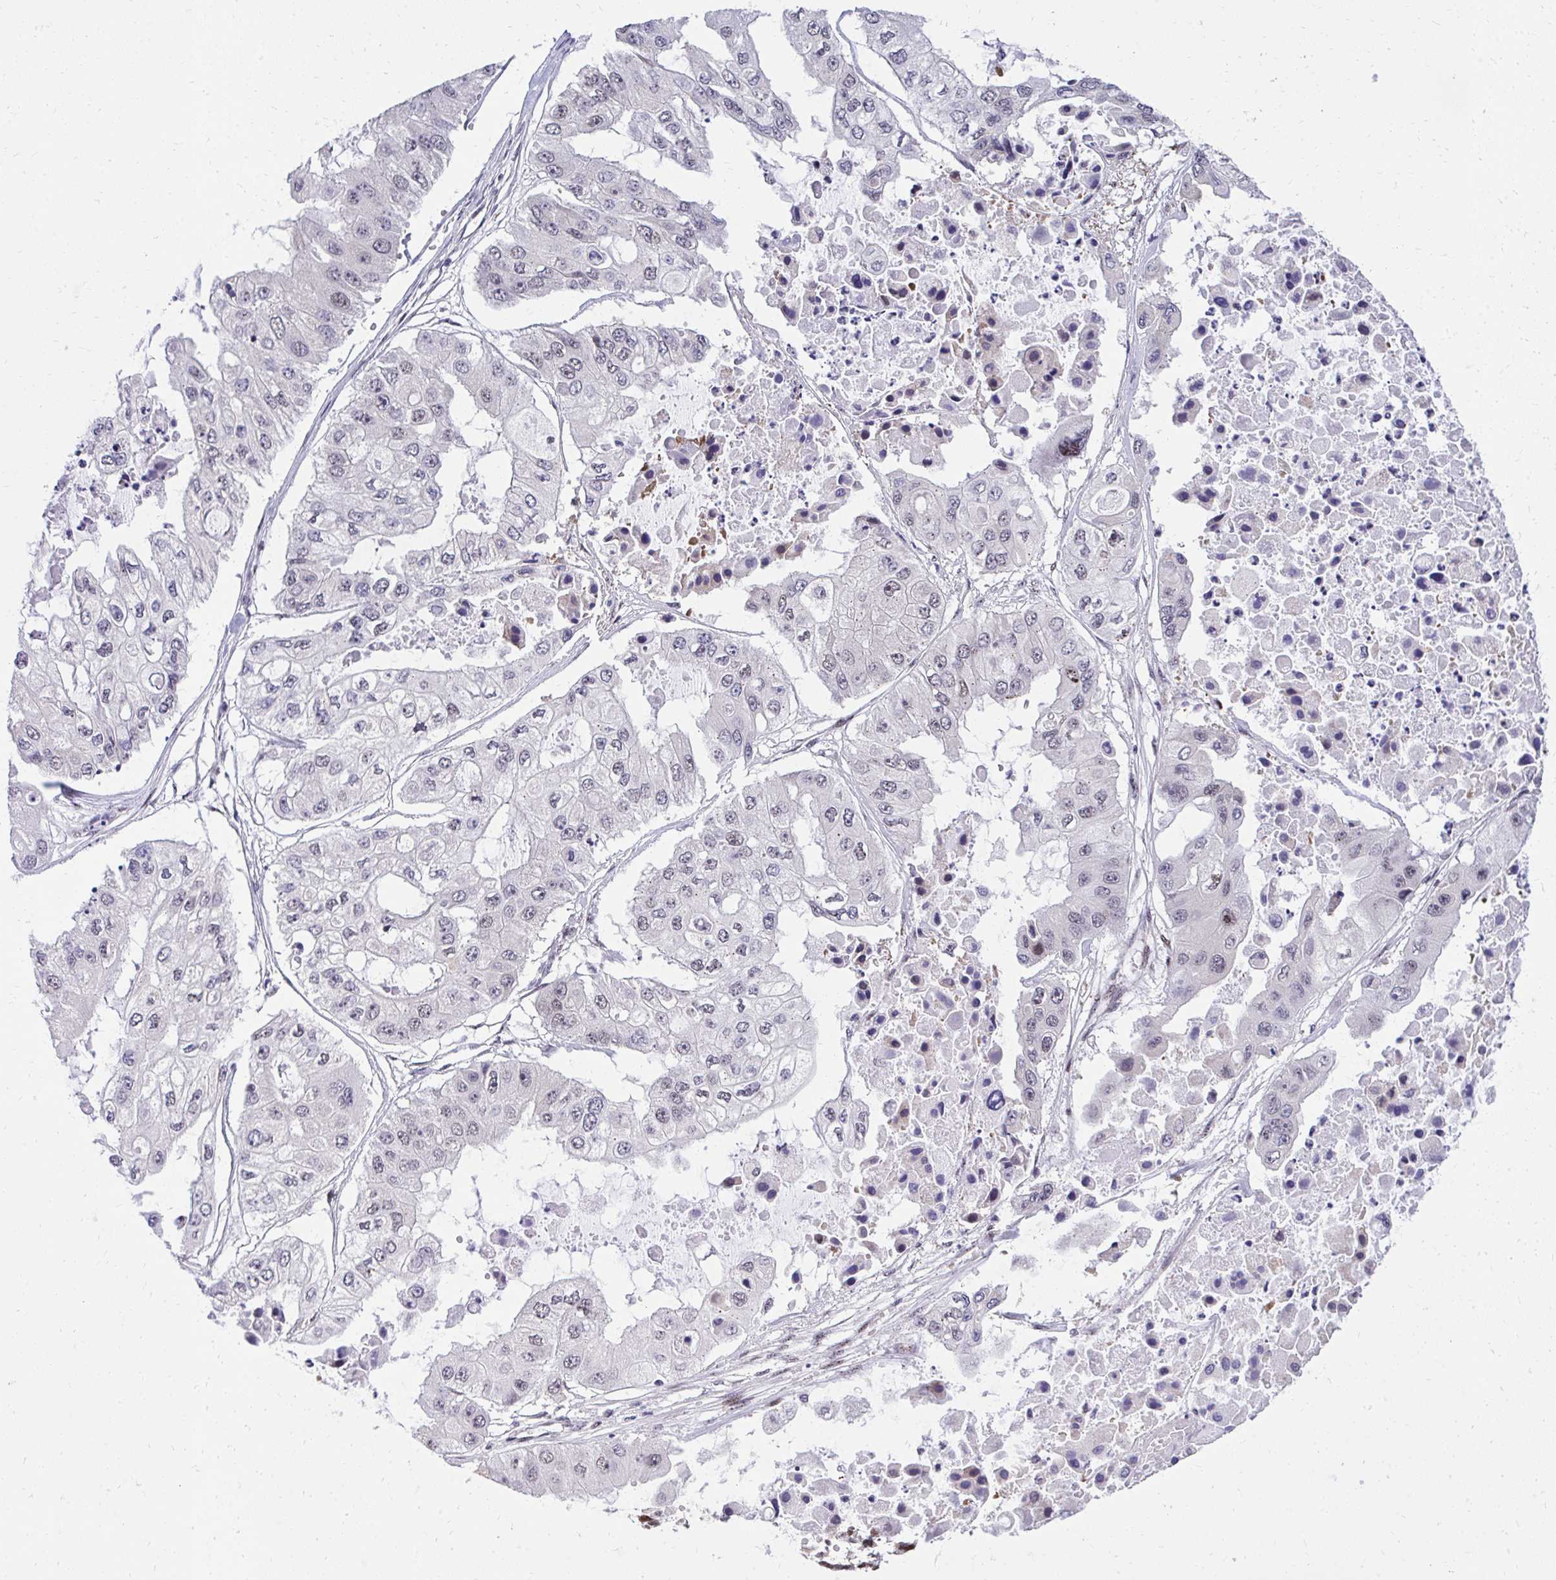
{"staining": {"intensity": "weak", "quantity": "<25%", "location": "nuclear"}, "tissue": "ovarian cancer", "cell_type": "Tumor cells", "image_type": "cancer", "snomed": [{"axis": "morphology", "description": "Cystadenocarcinoma, serous, NOS"}, {"axis": "topography", "description": "Ovary"}], "caption": "An immunohistochemistry image of ovarian cancer (serous cystadenocarcinoma) is shown. There is no staining in tumor cells of ovarian cancer (serous cystadenocarcinoma).", "gene": "HOXA4", "patient": {"sex": "female", "age": 56}}